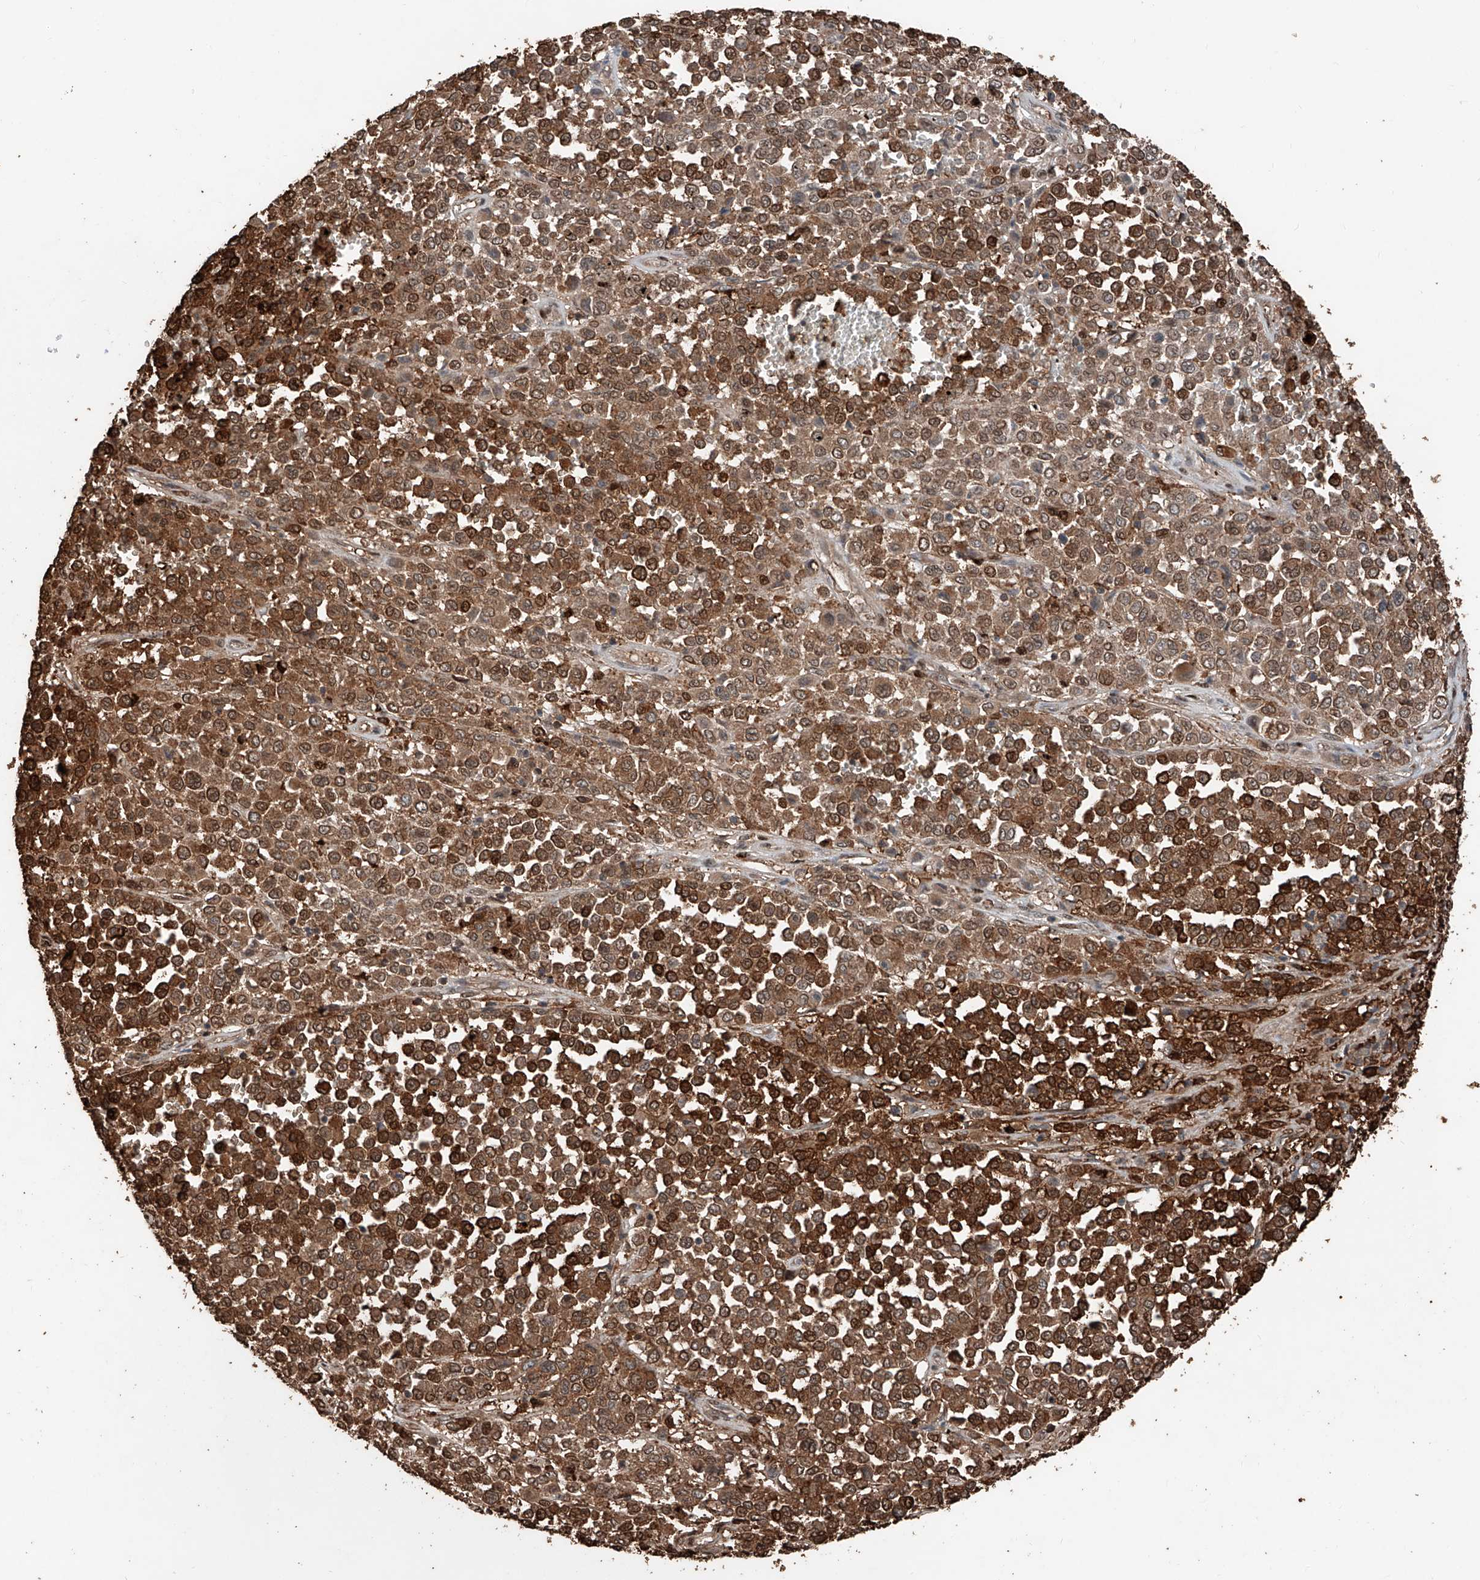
{"staining": {"intensity": "strong", "quantity": ">75%", "location": "cytoplasmic/membranous"}, "tissue": "melanoma", "cell_type": "Tumor cells", "image_type": "cancer", "snomed": [{"axis": "morphology", "description": "Malignant melanoma, Metastatic site"}, {"axis": "topography", "description": "Pancreas"}], "caption": "Tumor cells demonstrate high levels of strong cytoplasmic/membranous staining in about >75% of cells in human malignant melanoma (metastatic site).", "gene": "RMND1", "patient": {"sex": "female", "age": 30}}